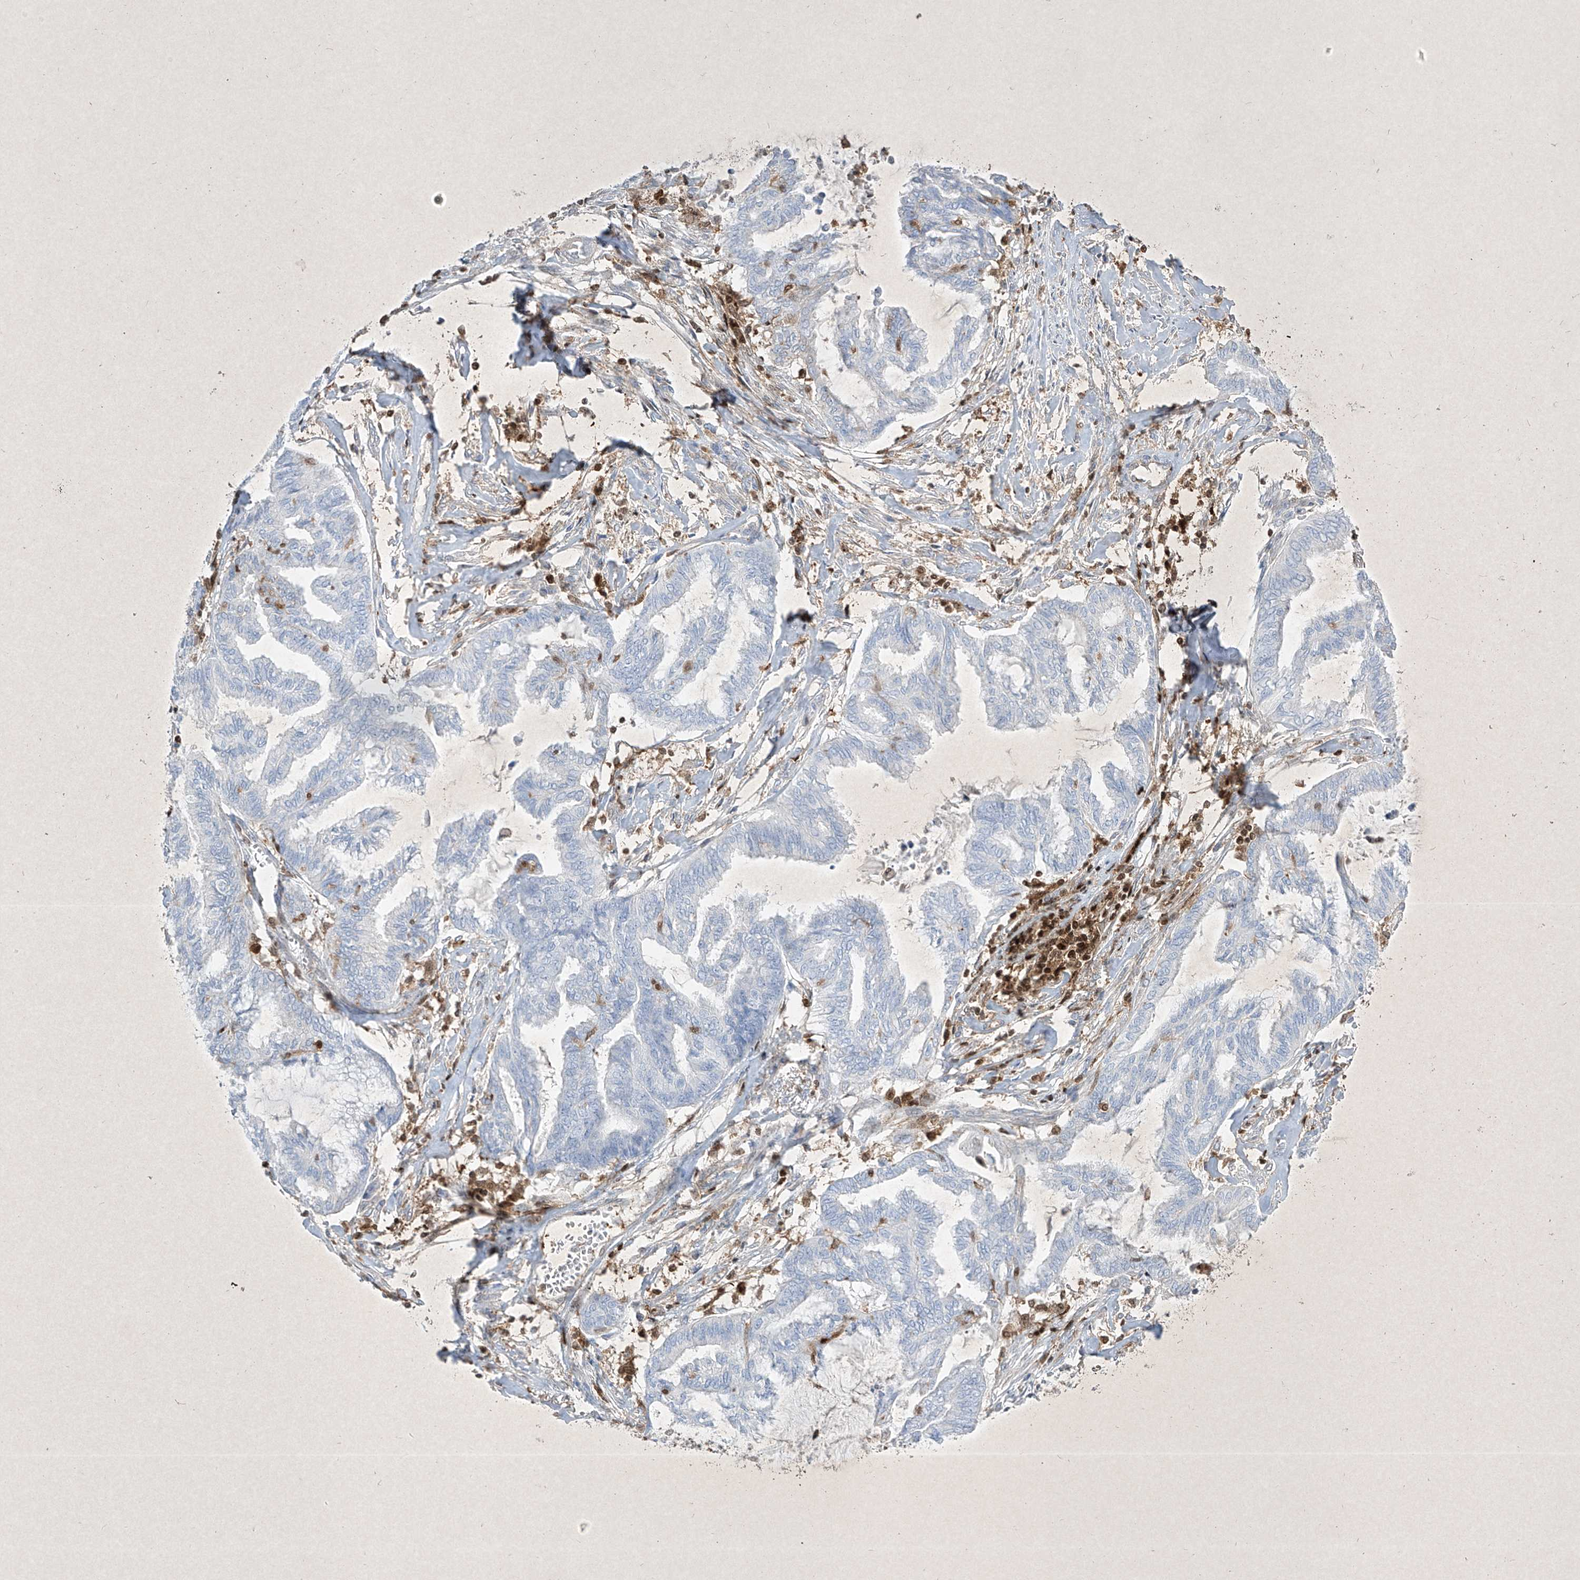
{"staining": {"intensity": "negative", "quantity": "none", "location": "none"}, "tissue": "endometrial cancer", "cell_type": "Tumor cells", "image_type": "cancer", "snomed": [{"axis": "morphology", "description": "Adenocarcinoma, NOS"}, {"axis": "topography", "description": "Endometrium"}], "caption": "High magnification brightfield microscopy of endometrial cancer (adenocarcinoma) stained with DAB (3,3'-diaminobenzidine) (brown) and counterstained with hematoxylin (blue): tumor cells show no significant positivity. (DAB immunohistochemistry with hematoxylin counter stain).", "gene": "PSMB10", "patient": {"sex": "female", "age": 86}}